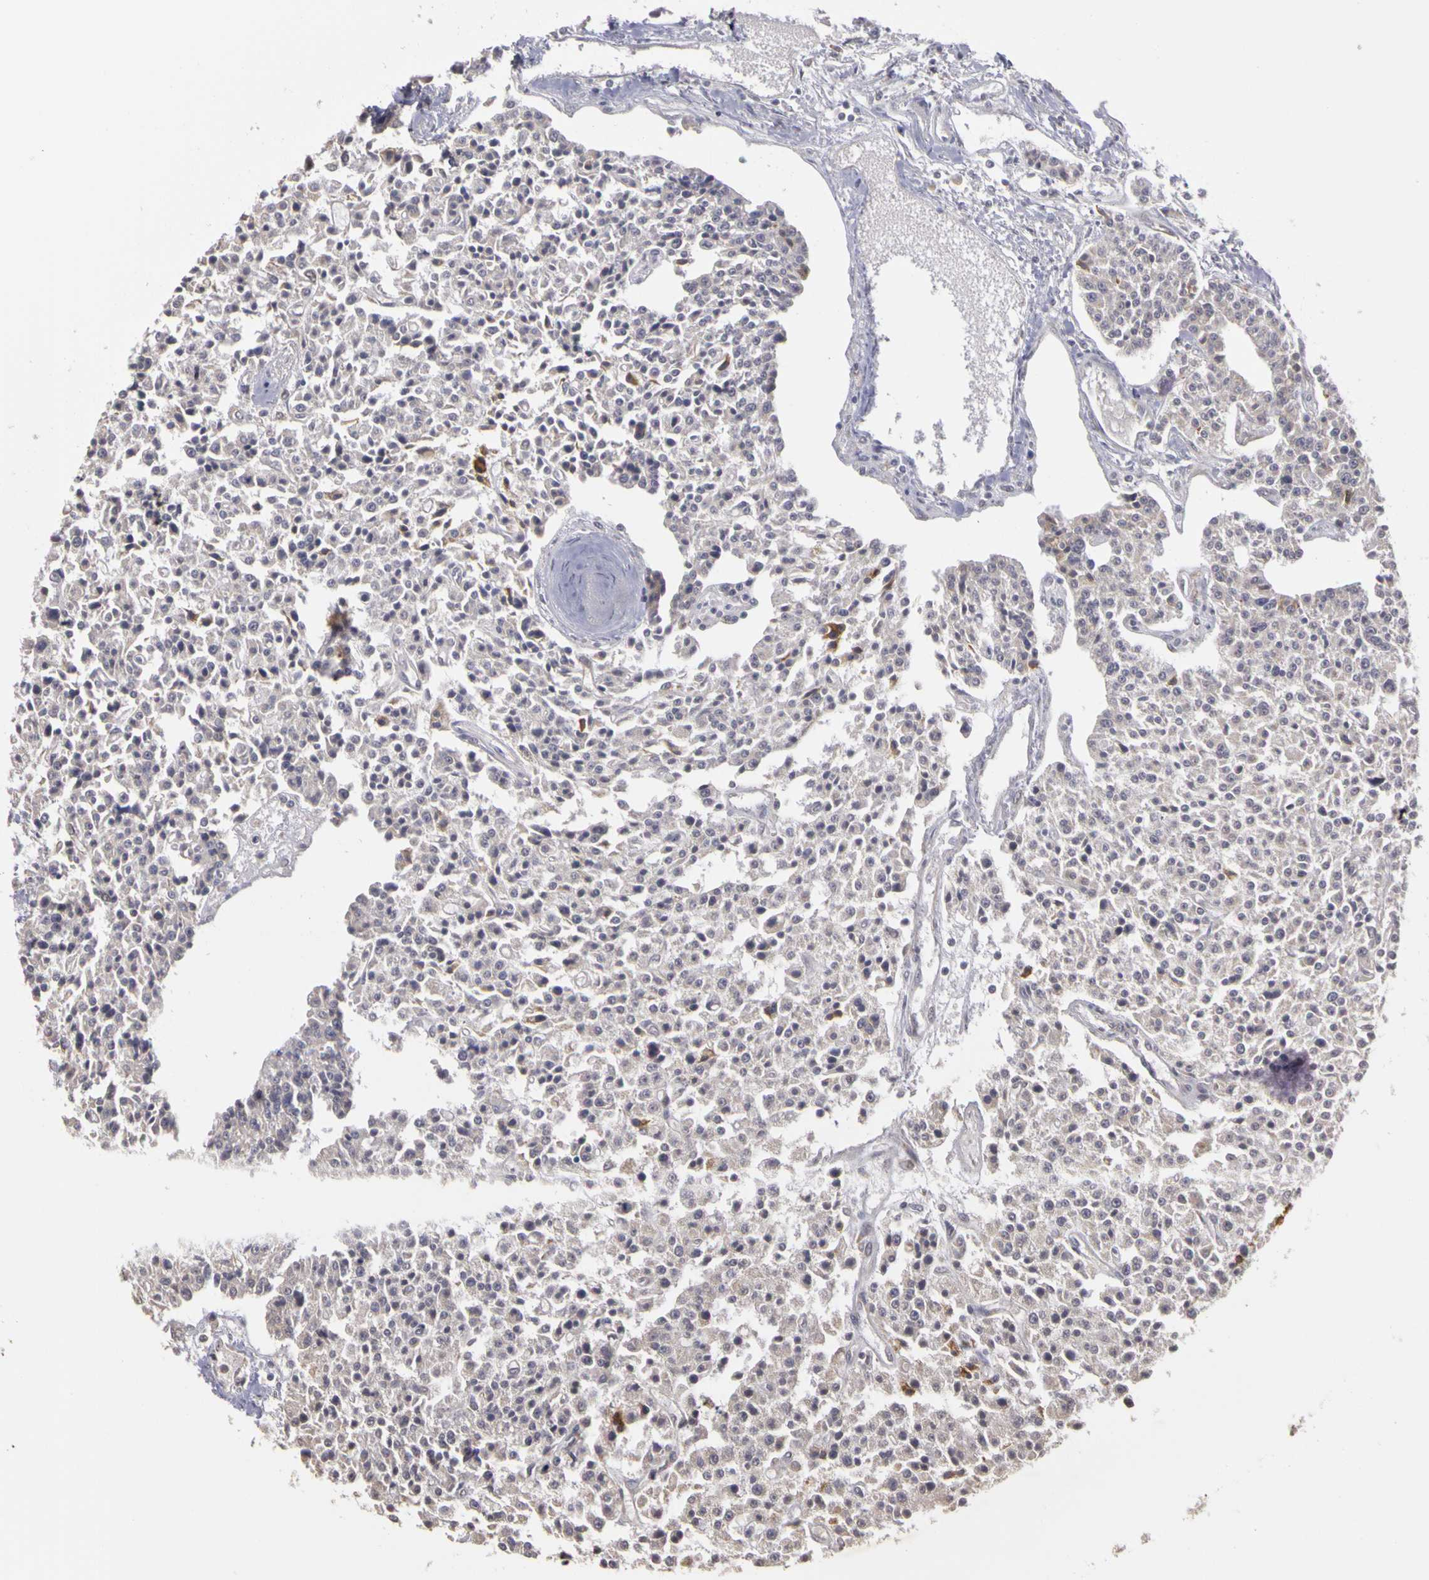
{"staining": {"intensity": "negative", "quantity": "none", "location": "none"}, "tissue": "carcinoid", "cell_type": "Tumor cells", "image_type": "cancer", "snomed": [{"axis": "morphology", "description": "Carcinoid, malignant, NOS"}, {"axis": "topography", "description": "Stomach"}], "caption": "This is a image of IHC staining of carcinoid, which shows no expression in tumor cells.", "gene": "FRMD7", "patient": {"sex": "female", "age": 76}}